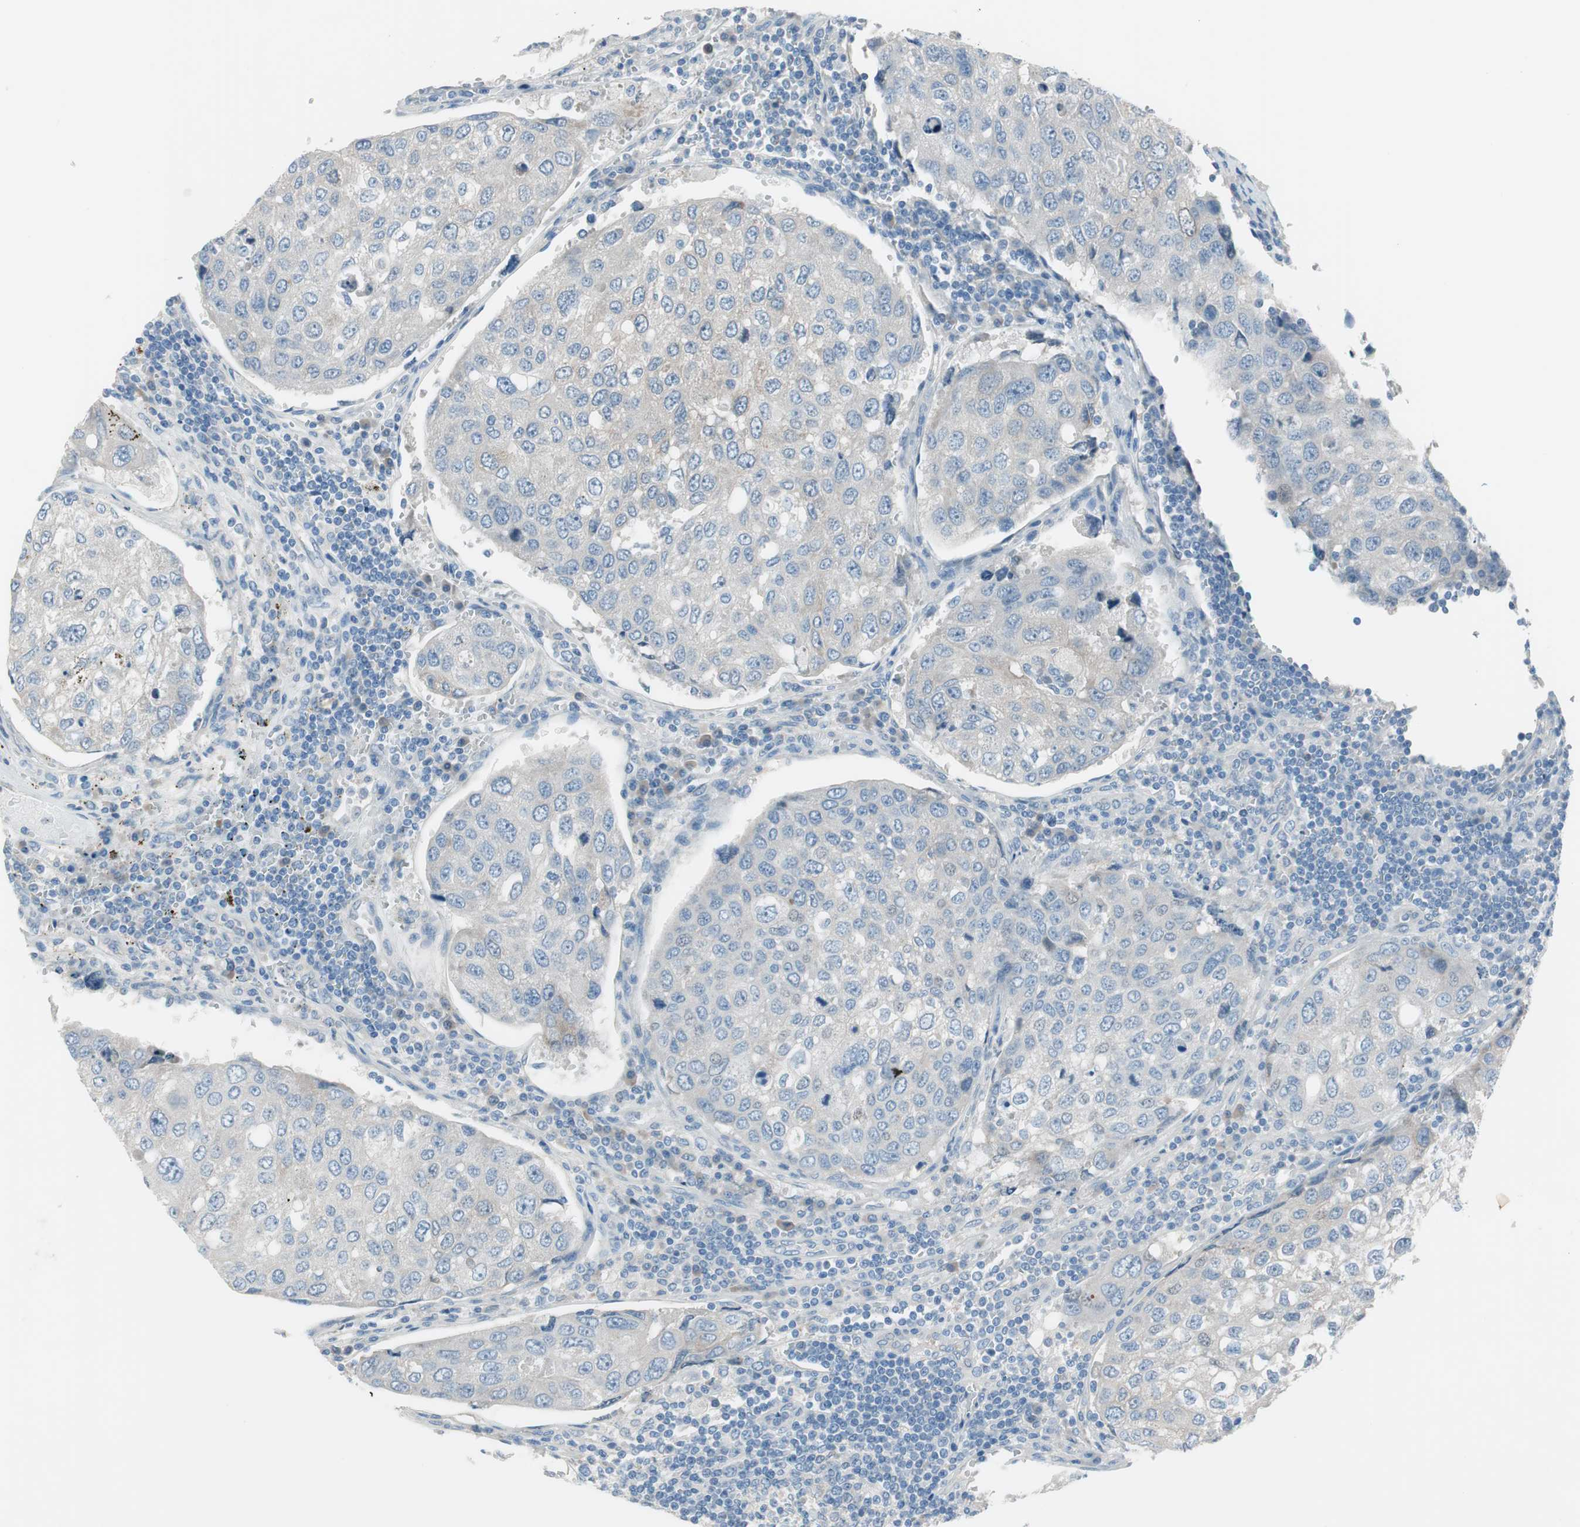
{"staining": {"intensity": "negative", "quantity": "none", "location": "none"}, "tissue": "urothelial cancer", "cell_type": "Tumor cells", "image_type": "cancer", "snomed": [{"axis": "morphology", "description": "Urothelial carcinoma, High grade"}, {"axis": "topography", "description": "Lymph node"}, {"axis": "topography", "description": "Urinary bladder"}], "caption": "Tumor cells are negative for protein expression in human urothelial cancer.", "gene": "PRRG4", "patient": {"sex": "male", "age": 51}}